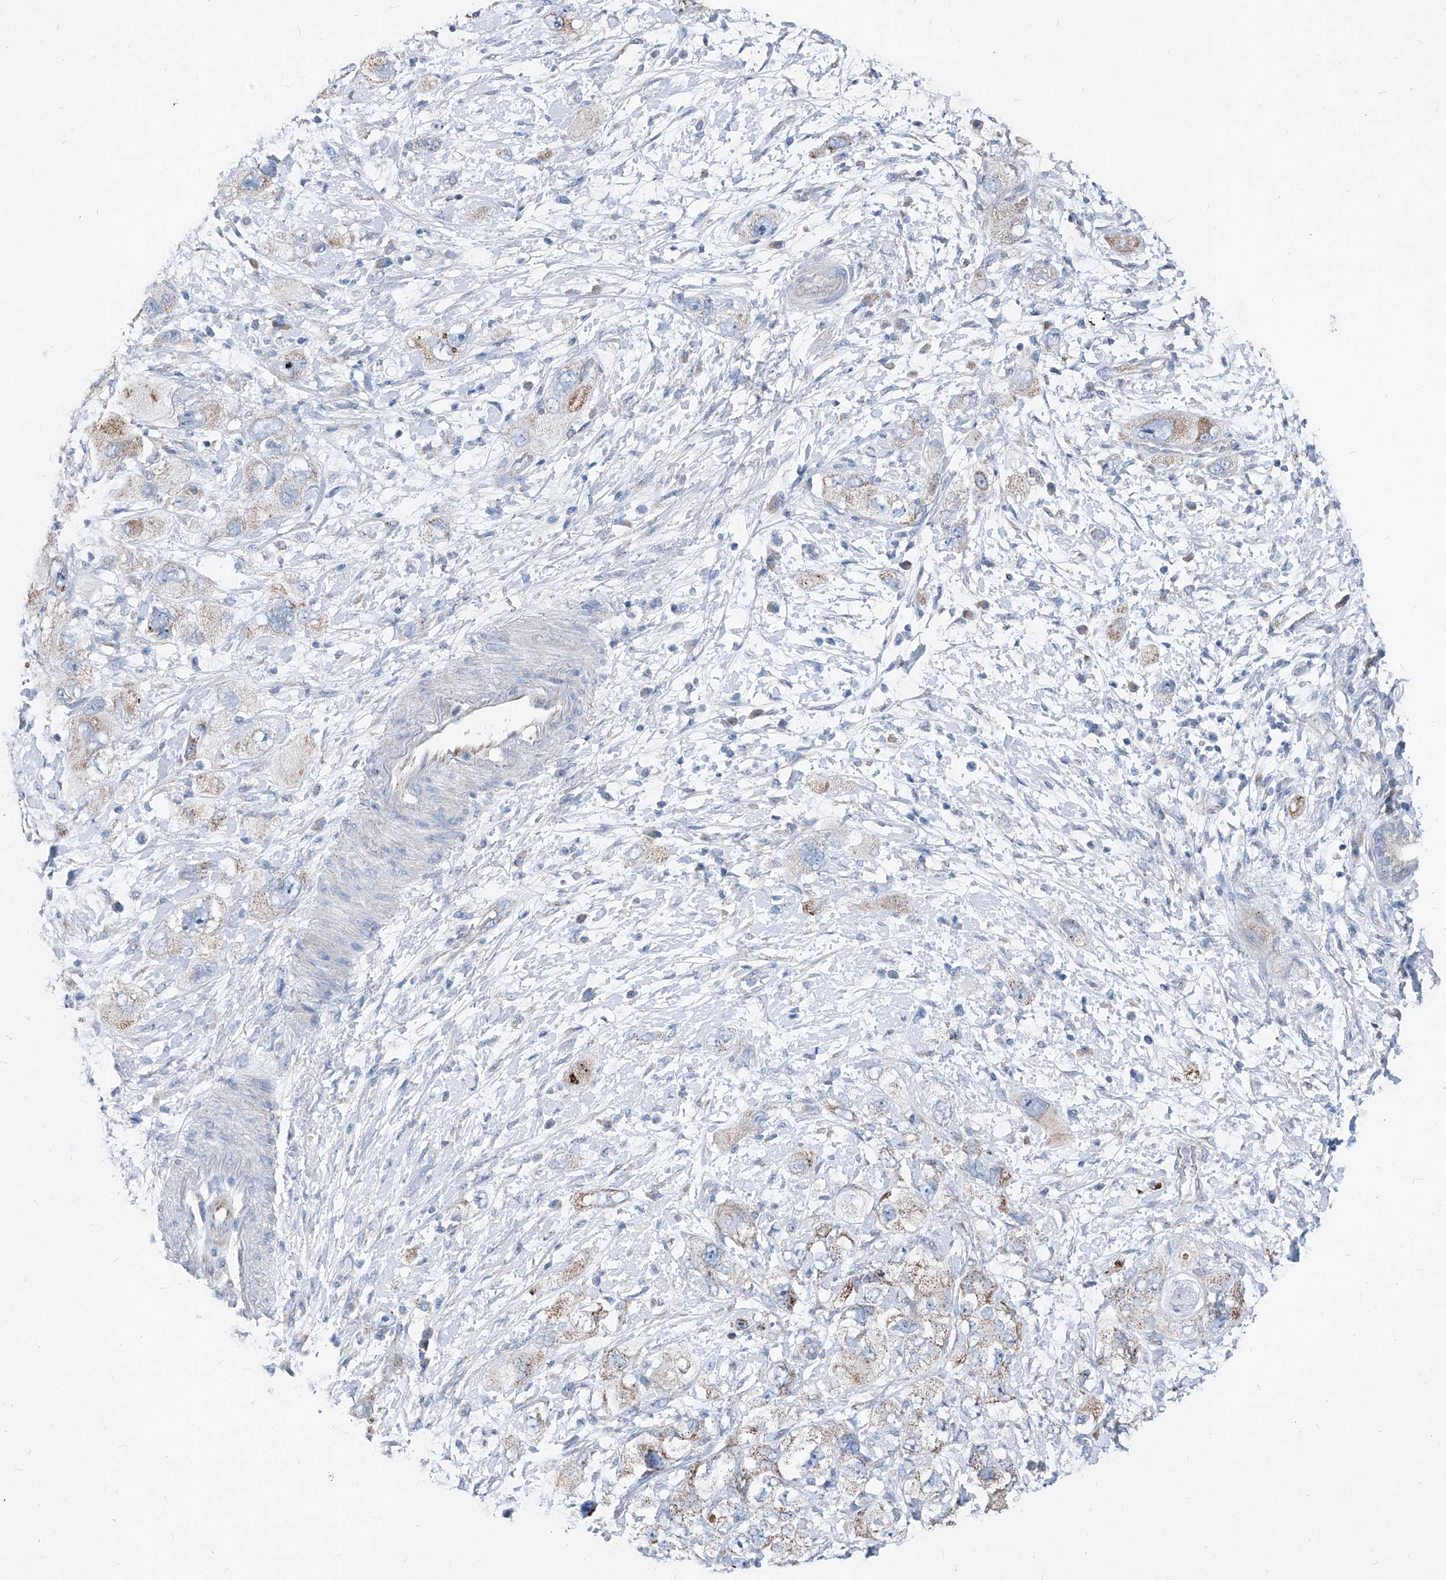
{"staining": {"intensity": "weak", "quantity": "25%-75%", "location": "cytoplasmic/membranous"}, "tissue": "pancreatic cancer", "cell_type": "Tumor cells", "image_type": "cancer", "snomed": [{"axis": "morphology", "description": "Adenocarcinoma, NOS"}, {"axis": "topography", "description": "Pancreas"}], "caption": "High-power microscopy captured an IHC photomicrograph of pancreatic cancer, revealing weak cytoplasmic/membranous staining in approximately 25%-75% of tumor cells.", "gene": "AGPS", "patient": {"sex": "female", "age": 73}}